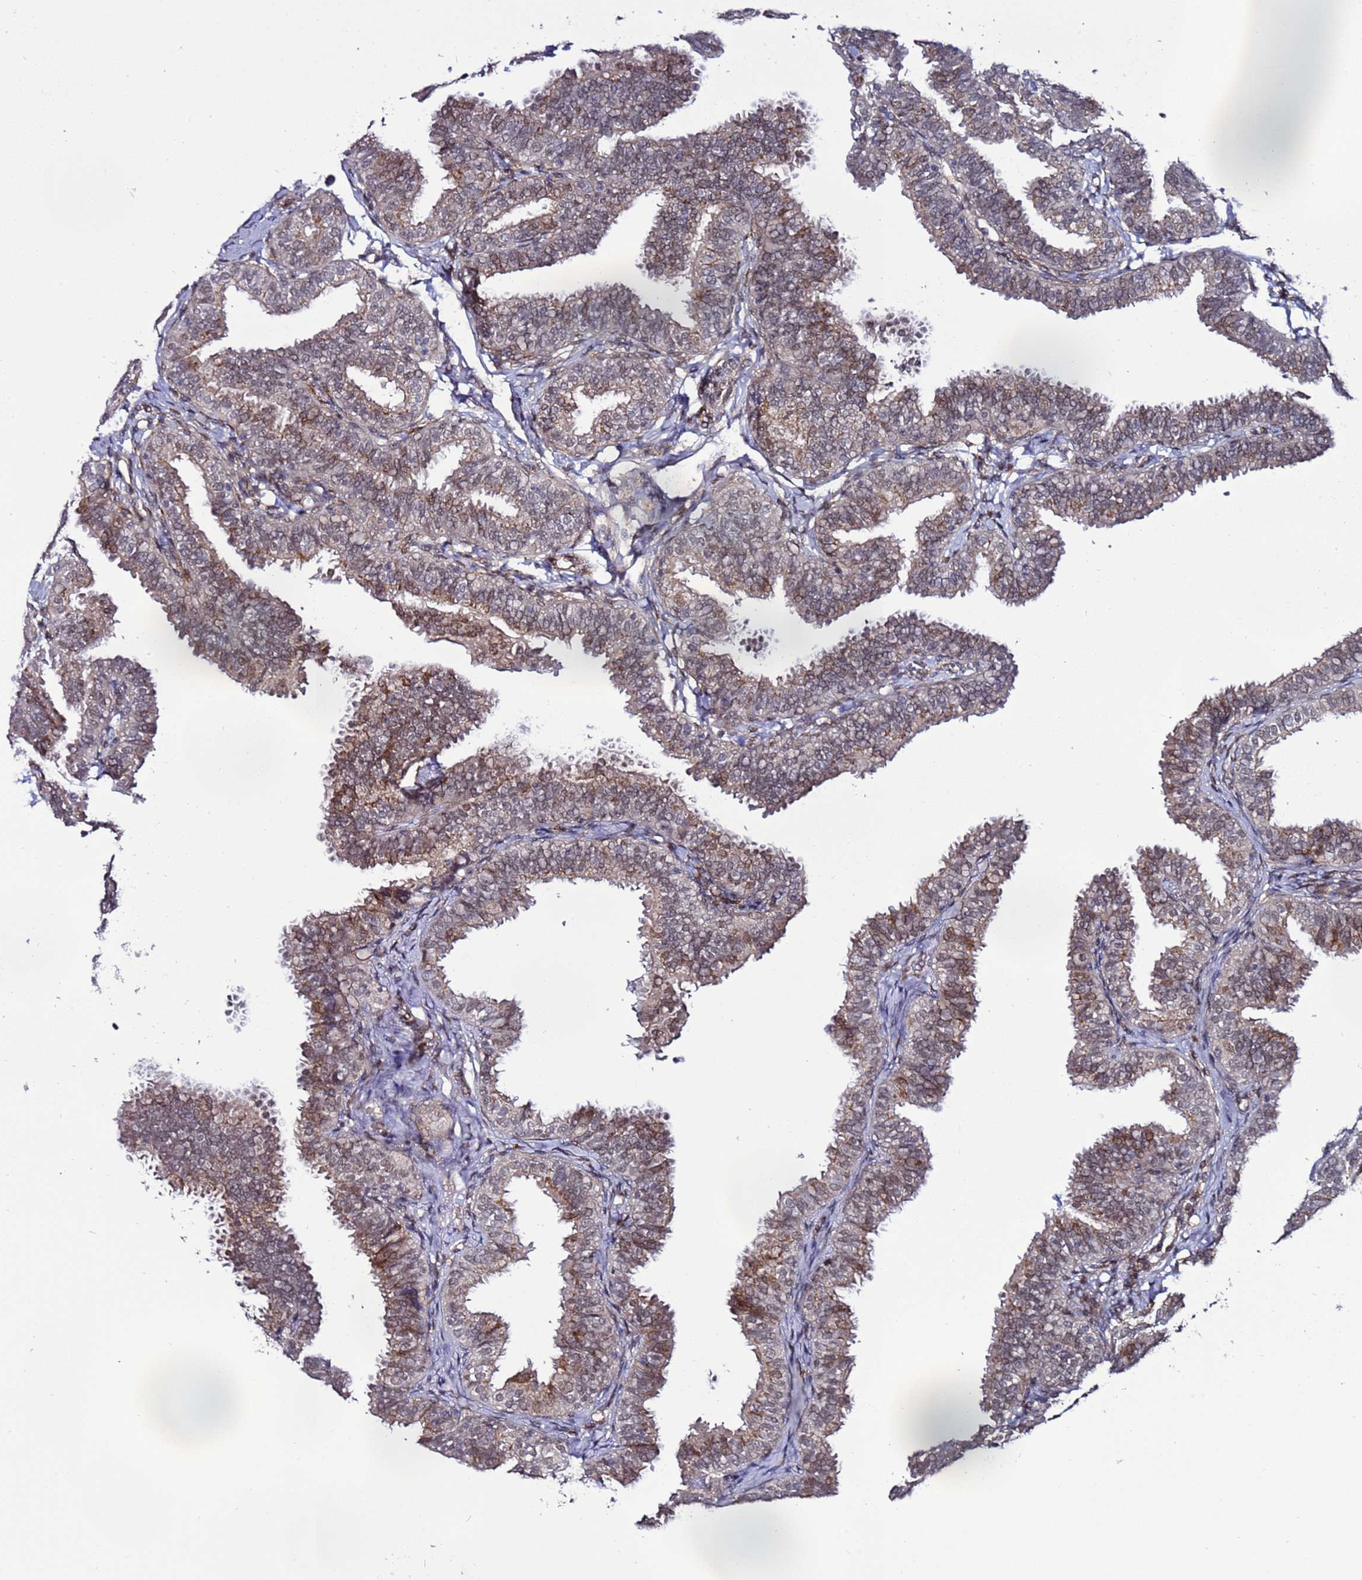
{"staining": {"intensity": "weak", "quantity": "25%-75%", "location": "cytoplasmic/membranous,nuclear"}, "tissue": "fallopian tube", "cell_type": "Glandular cells", "image_type": "normal", "snomed": [{"axis": "morphology", "description": "Normal tissue, NOS"}, {"axis": "topography", "description": "Fallopian tube"}], "caption": "Weak cytoplasmic/membranous,nuclear expression for a protein is seen in about 25%-75% of glandular cells of unremarkable fallopian tube using immunohistochemistry (IHC).", "gene": "POLR2D", "patient": {"sex": "female", "age": 35}}